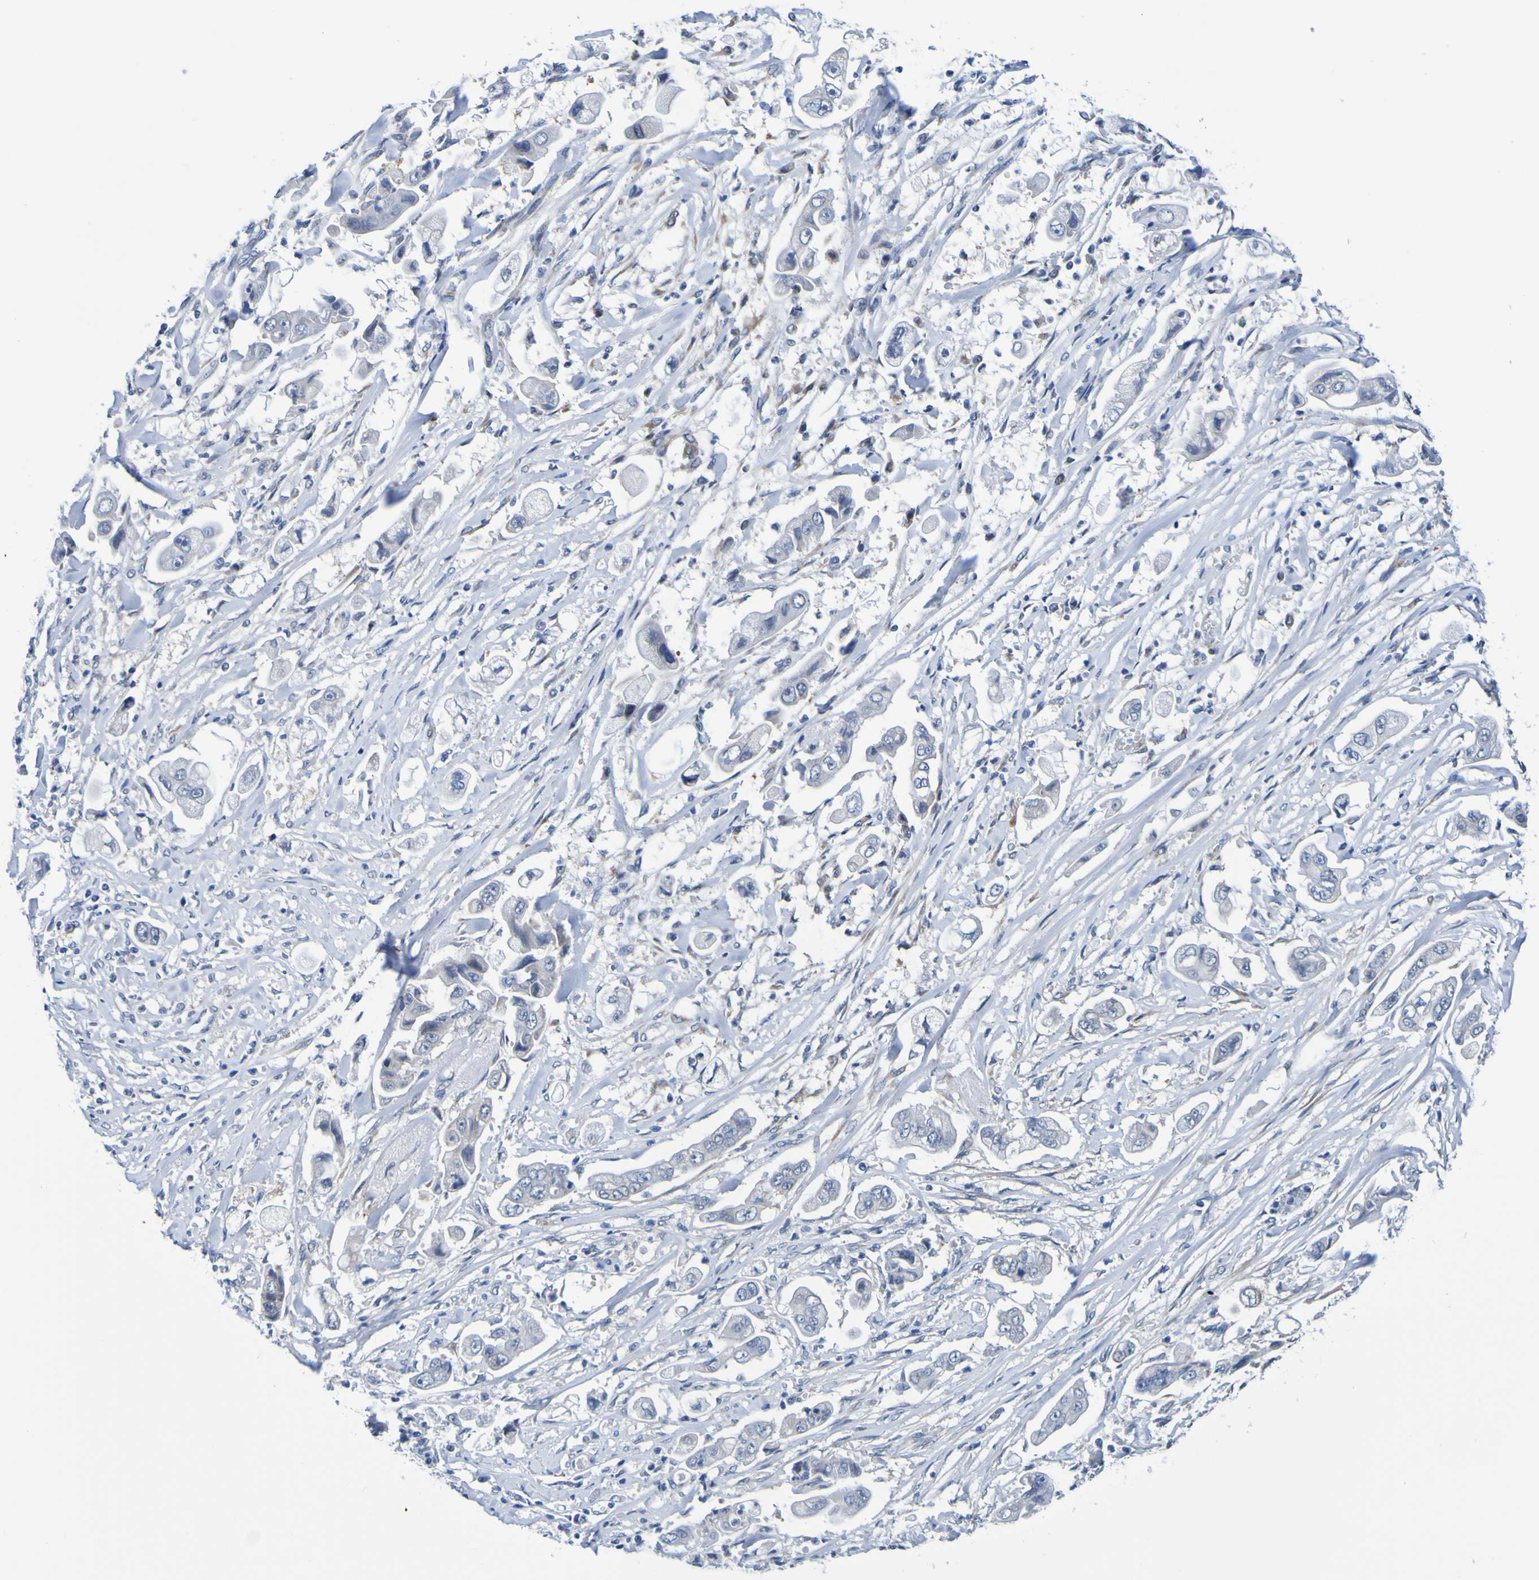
{"staining": {"intensity": "negative", "quantity": "none", "location": "none"}, "tissue": "stomach cancer", "cell_type": "Tumor cells", "image_type": "cancer", "snomed": [{"axis": "morphology", "description": "Adenocarcinoma, NOS"}, {"axis": "topography", "description": "Stomach"}], "caption": "Immunohistochemistry of human stomach adenocarcinoma shows no positivity in tumor cells.", "gene": "VMA21", "patient": {"sex": "male", "age": 62}}